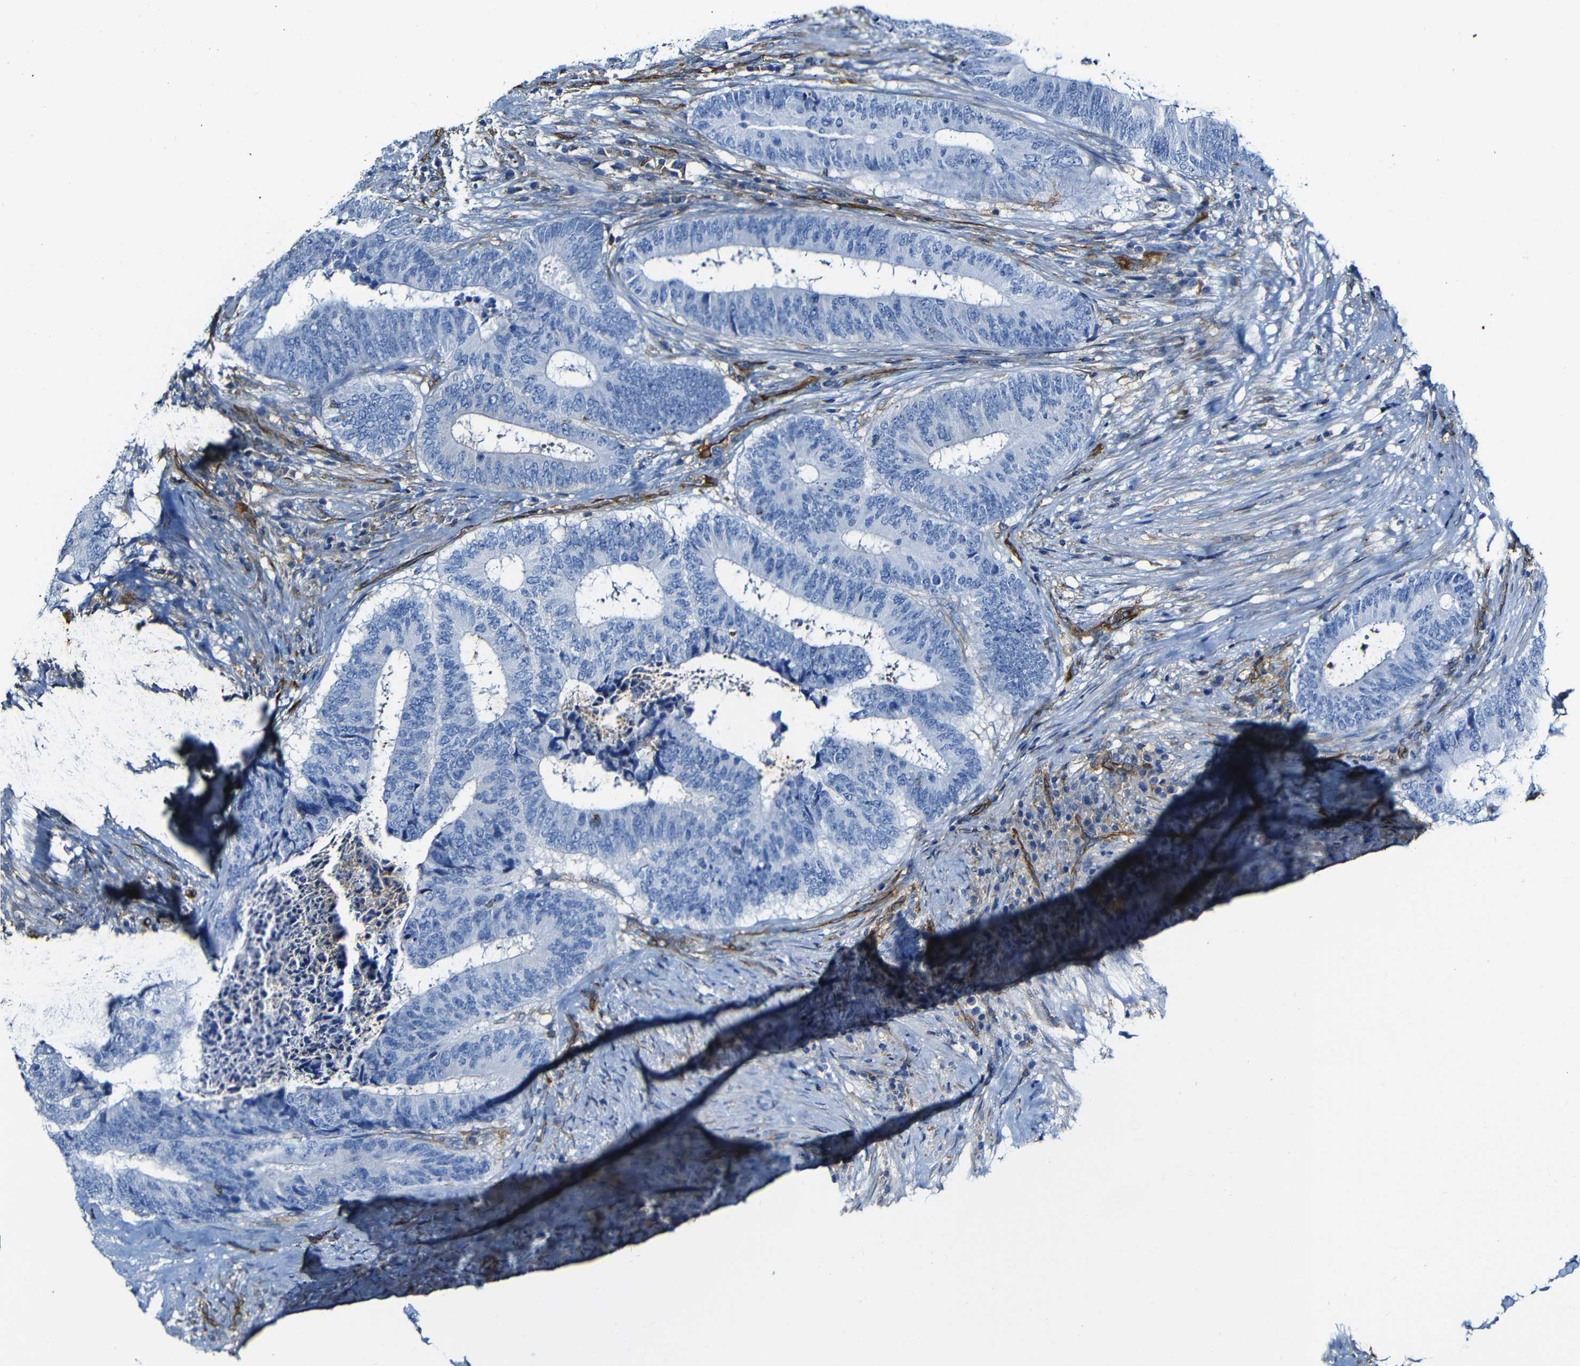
{"staining": {"intensity": "negative", "quantity": "none", "location": "none"}, "tissue": "colorectal cancer", "cell_type": "Tumor cells", "image_type": "cancer", "snomed": [{"axis": "morphology", "description": "Adenocarcinoma, NOS"}, {"axis": "topography", "description": "Rectum"}], "caption": "DAB (3,3'-diaminobenzidine) immunohistochemical staining of colorectal cancer demonstrates no significant staining in tumor cells. (IHC, brightfield microscopy, high magnification).", "gene": "MSN", "patient": {"sex": "male", "age": 72}}